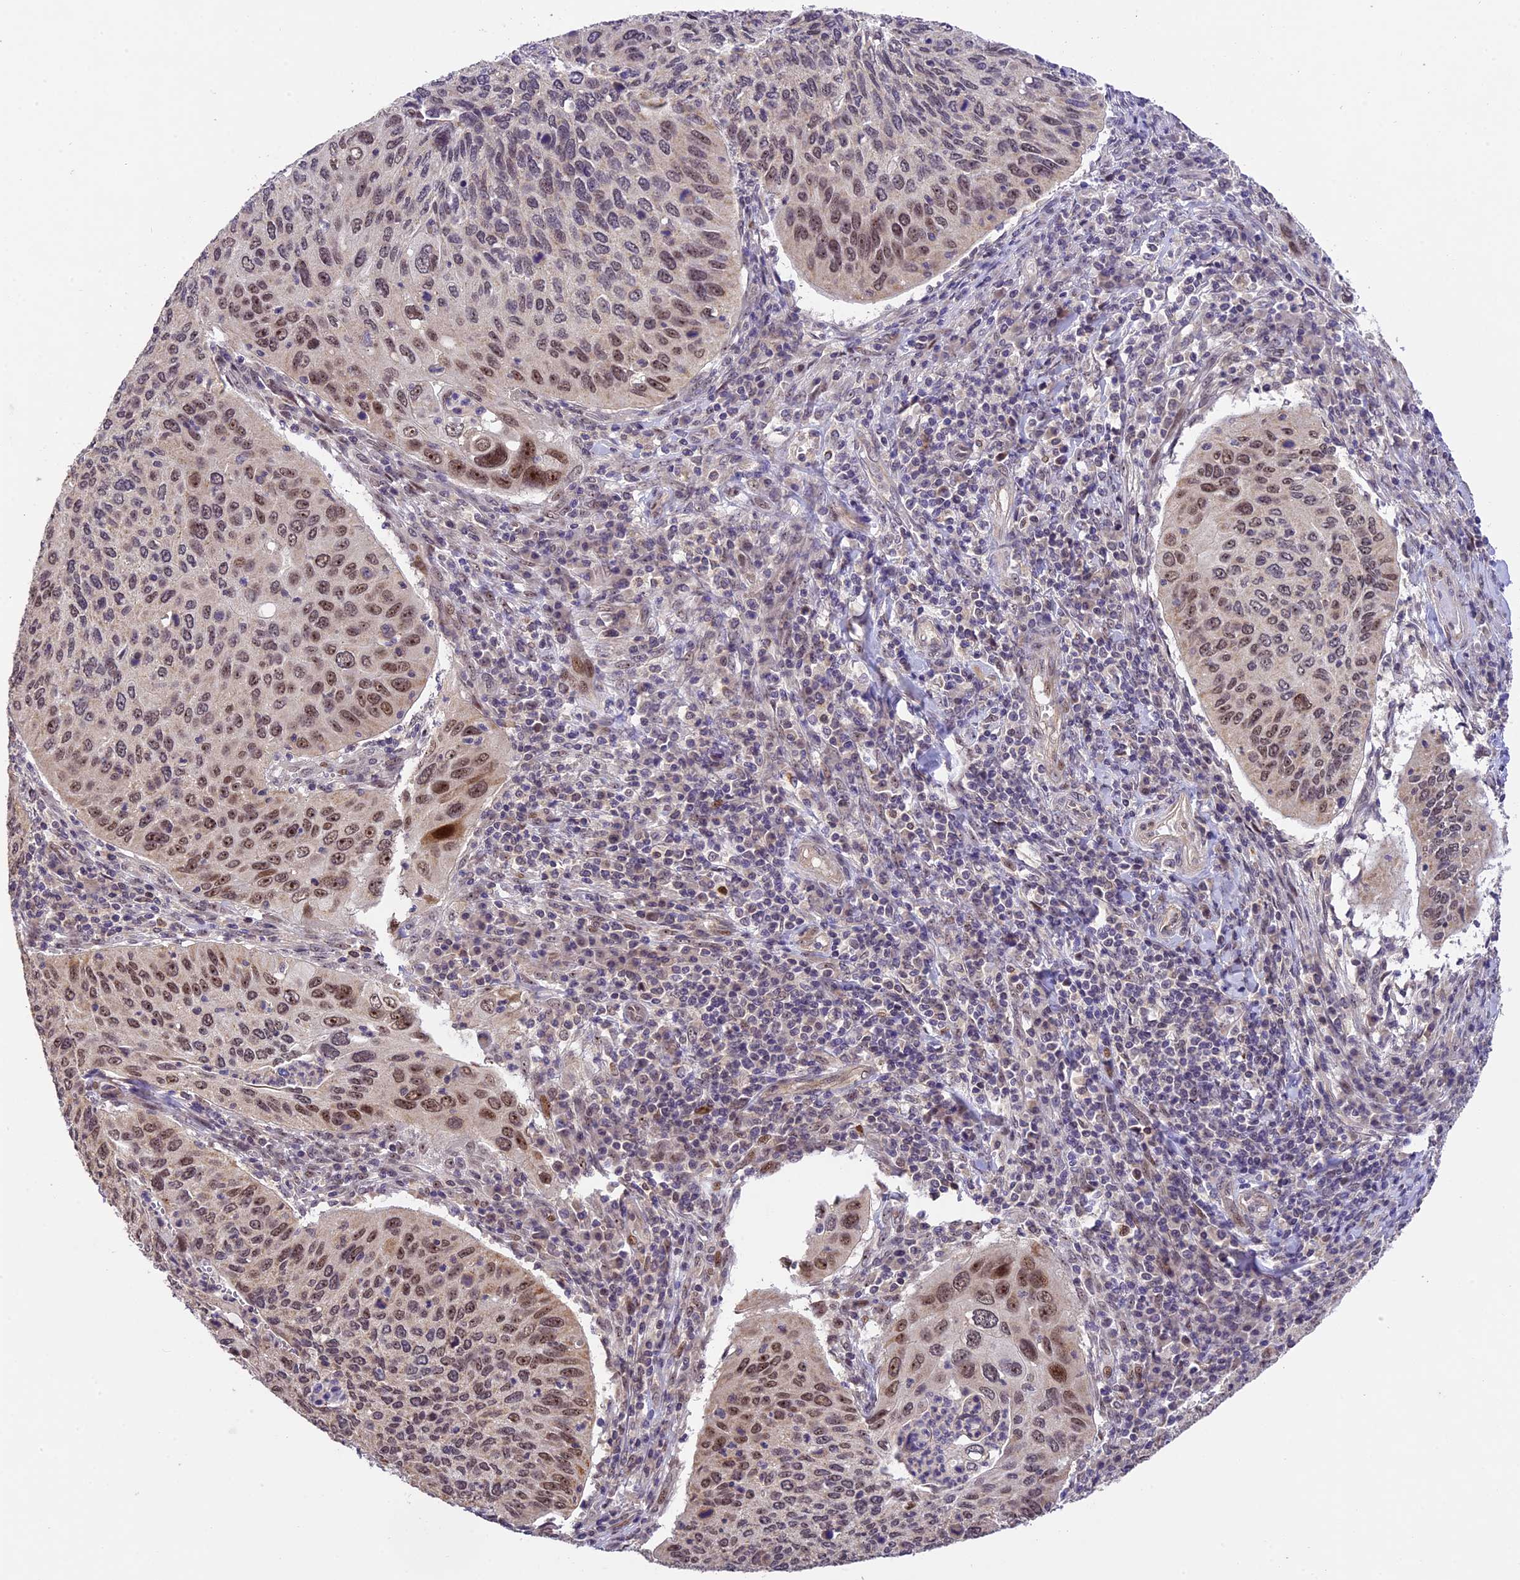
{"staining": {"intensity": "moderate", "quantity": ">75%", "location": "nuclear"}, "tissue": "cervical cancer", "cell_type": "Tumor cells", "image_type": "cancer", "snomed": [{"axis": "morphology", "description": "Squamous cell carcinoma, NOS"}, {"axis": "topography", "description": "Cervix"}], "caption": "This histopathology image reveals cervical cancer stained with immunohistochemistry to label a protein in brown. The nuclear of tumor cells show moderate positivity for the protein. Nuclei are counter-stained blue.", "gene": "ZAR1L", "patient": {"sex": "female", "age": 38}}